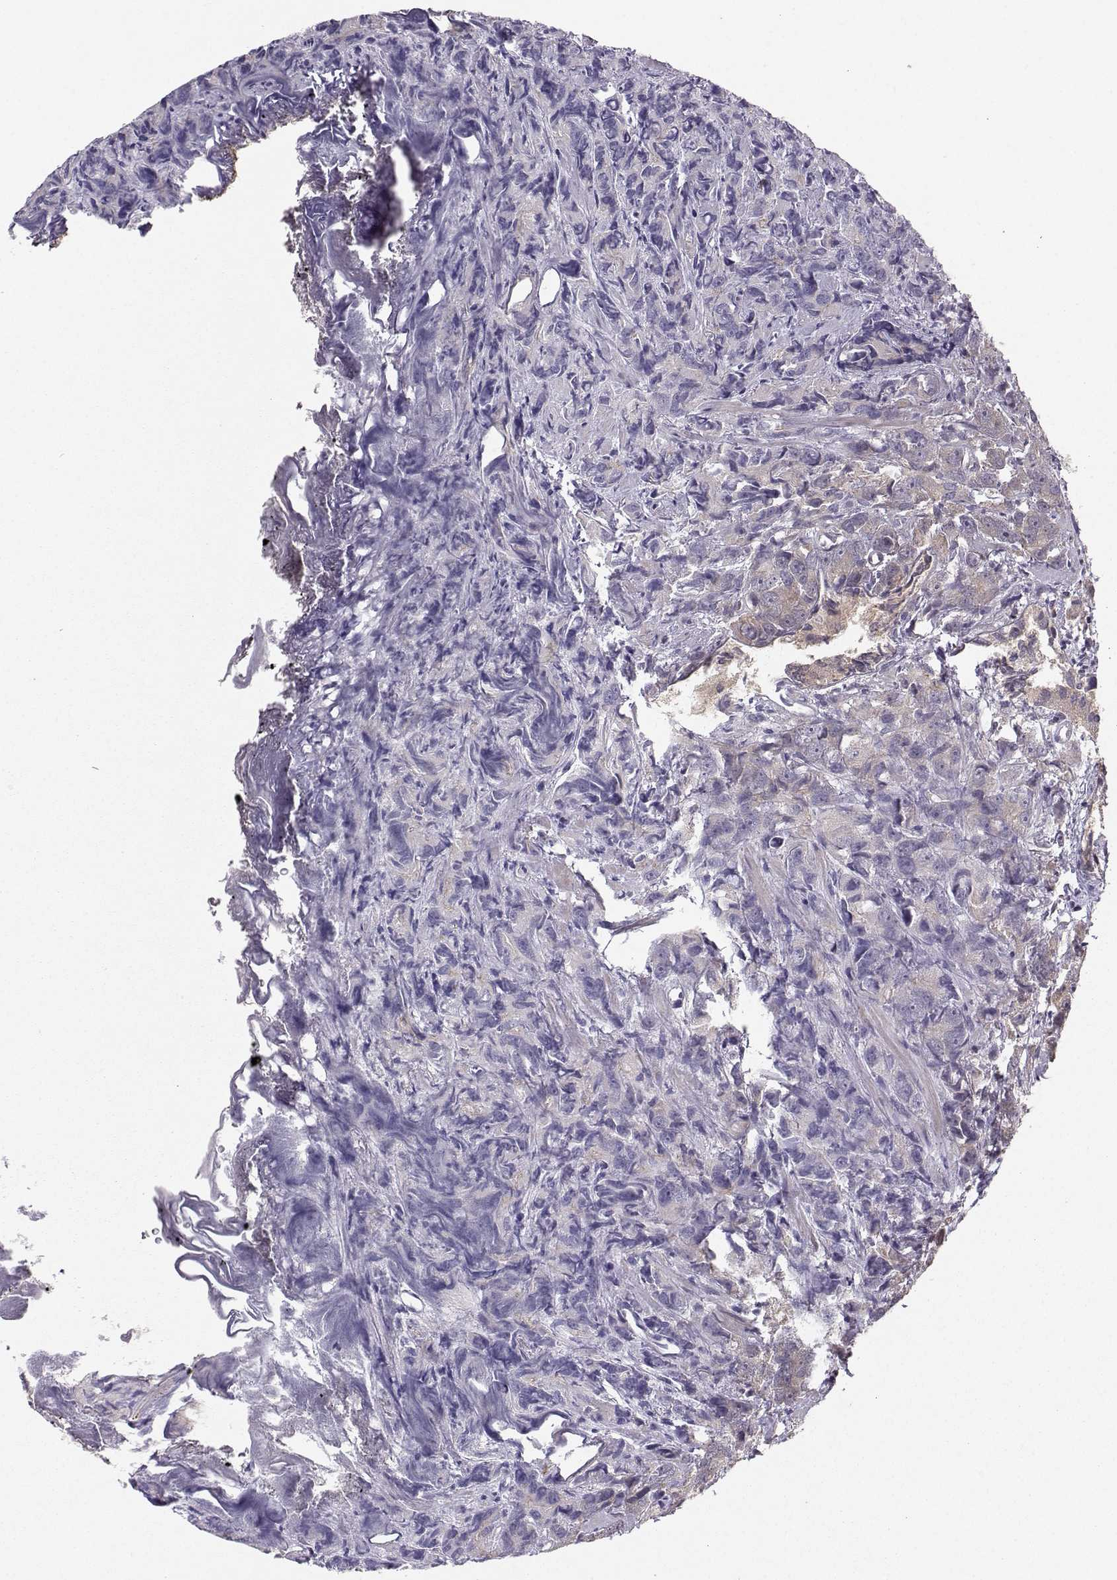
{"staining": {"intensity": "weak", "quantity": "25%-75%", "location": "cytoplasmic/membranous"}, "tissue": "prostate cancer", "cell_type": "Tumor cells", "image_type": "cancer", "snomed": [{"axis": "morphology", "description": "Adenocarcinoma, High grade"}, {"axis": "topography", "description": "Prostate"}], "caption": "Immunohistochemical staining of adenocarcinoma (high-grade) (prostate) reveals weak cytoplasmic/membranous protein expression in about 25%-75% of tumor cells. (Brightfield microscopy of DAB IHC at high magnification).", "gene": "PKP2", "patient": {"sex": "male", "age": 90}}